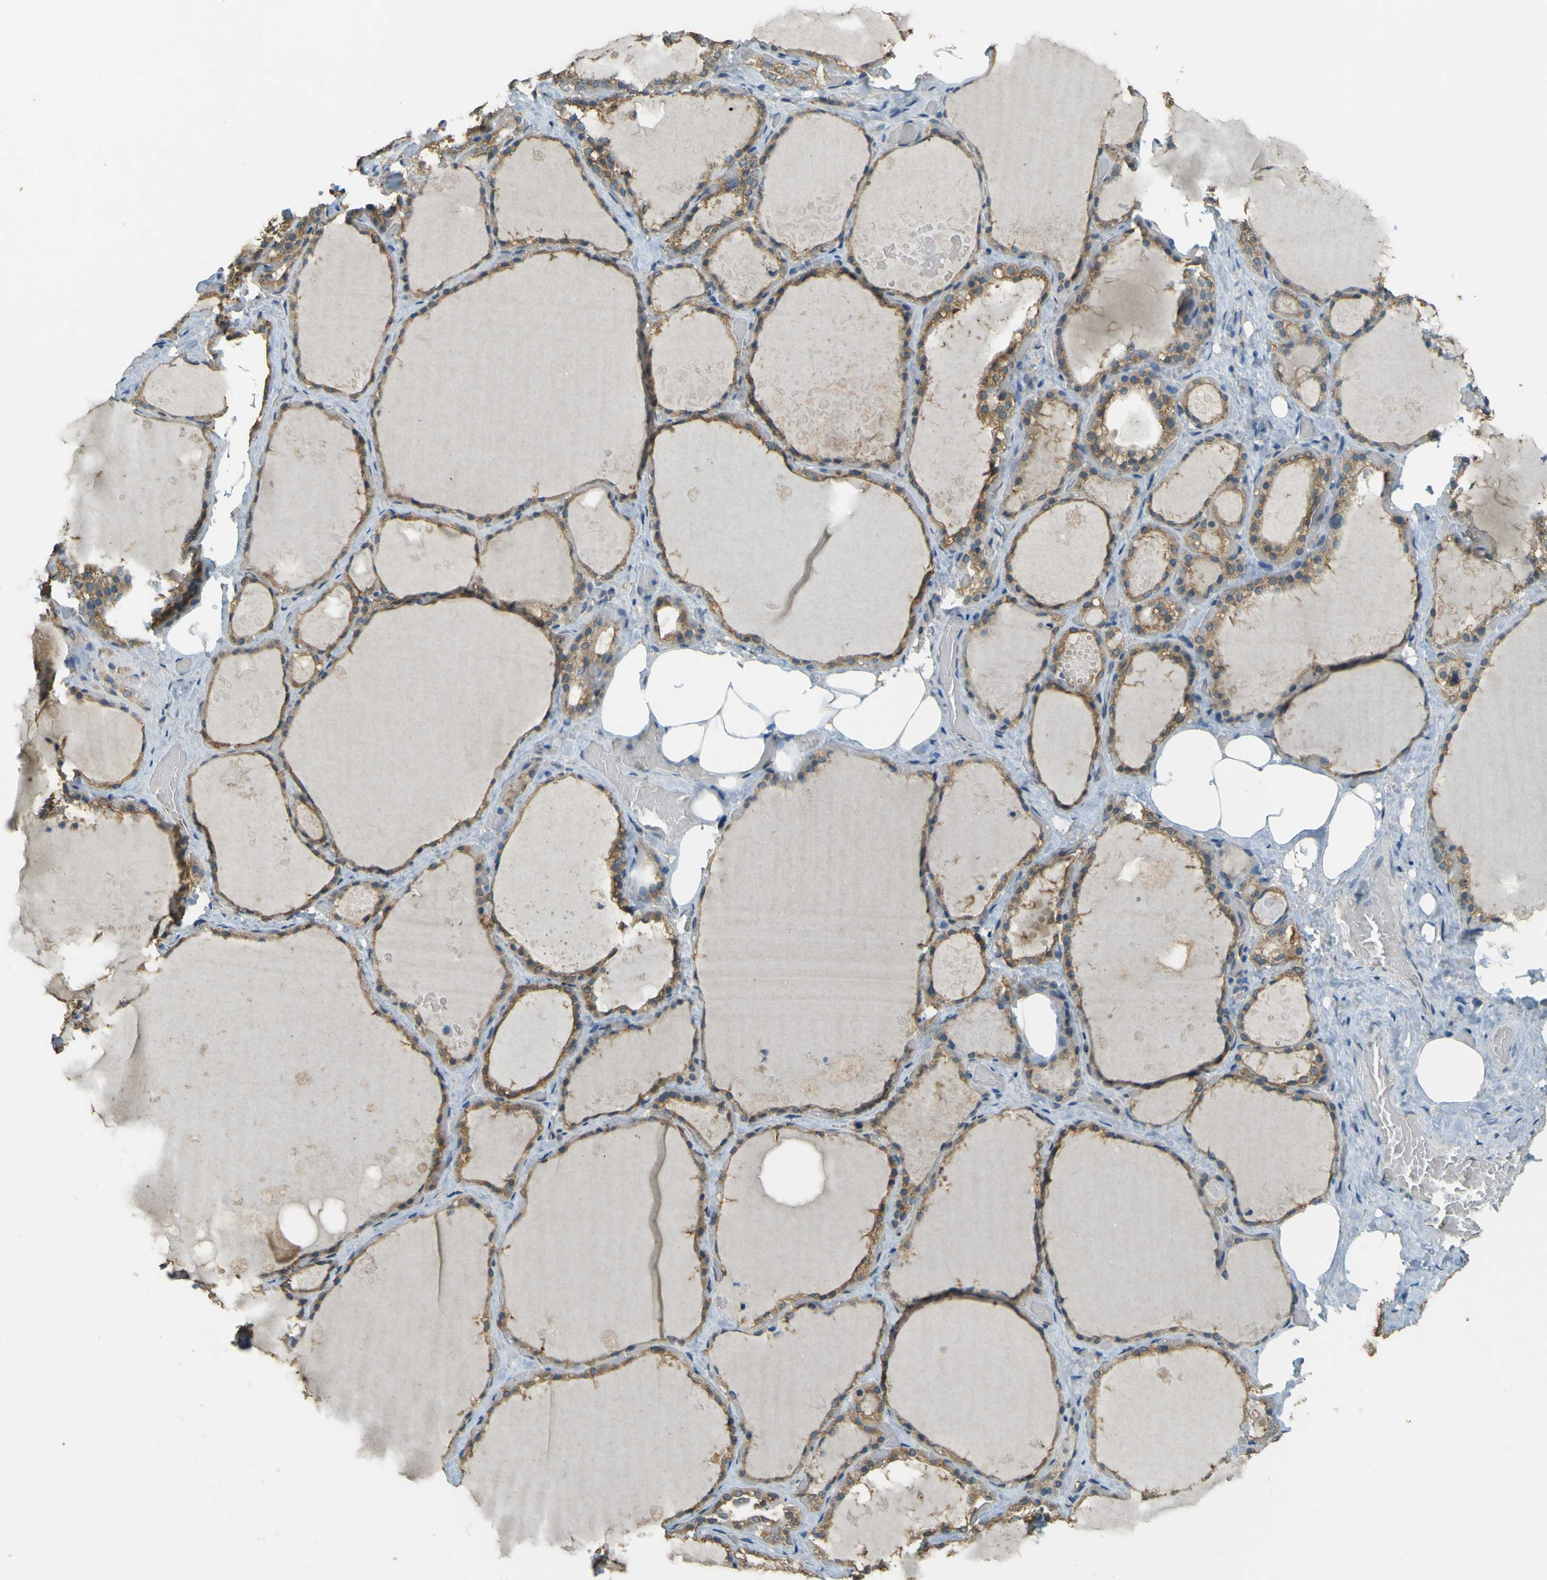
{"staining": {"intensity": "strong", "quantity": "25%-75%", "location": "cytoplasmic/membranous"}, "tissue": "thyroid gland", "cell_type": "Glandular cells", "image_type": "normal", "snomed": [{"axis": "morphology", "description": "Normal tissue, NOS"}, {"axis": "topography", "description": "Thyroid gland"}], "caption": "Strong cytoplasmic/membranous expression is seen in about 25%-75% of glandular cells in unremarkable thyroid gland.", "gene": "GOLGA1", "patient": {"sex": "male", "age": 61}}